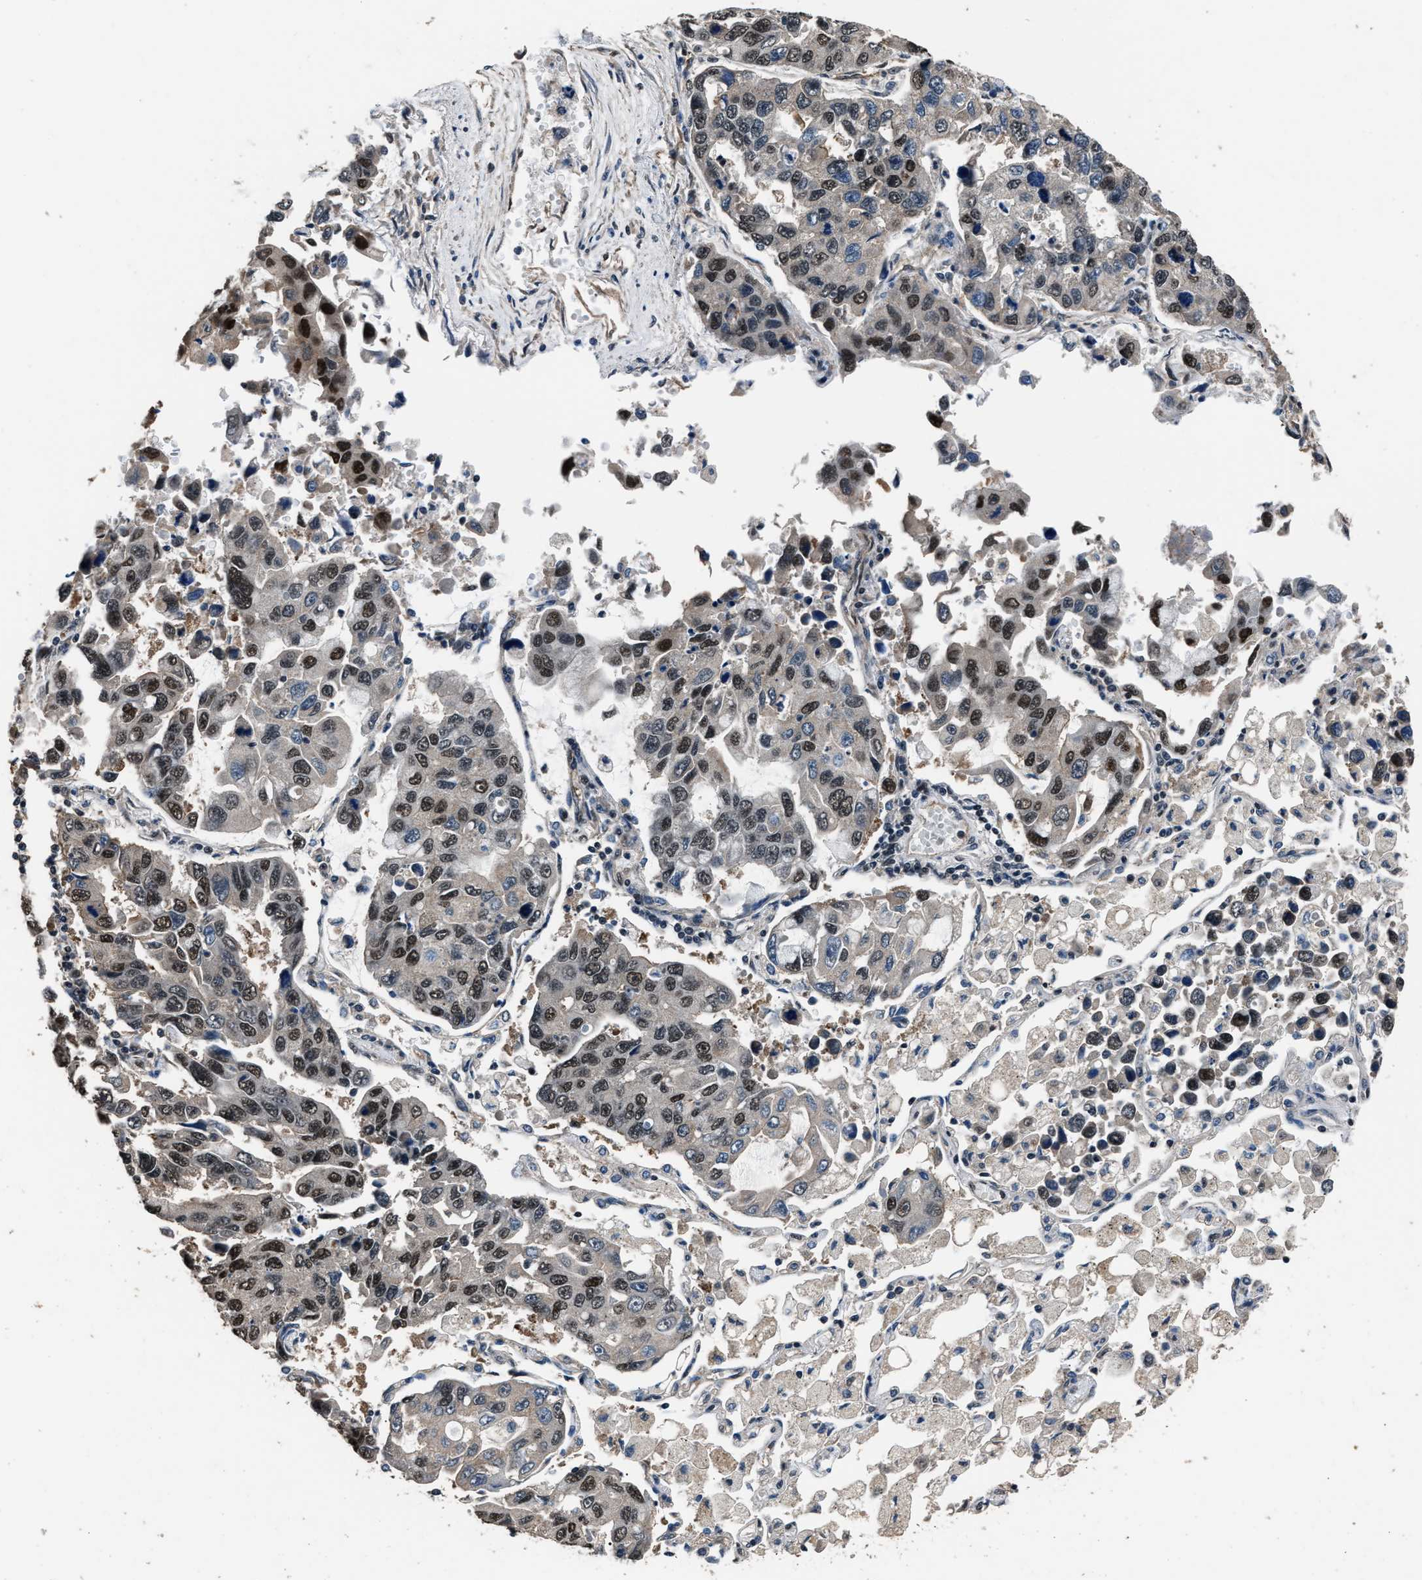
{"staining": {"intensity": "moderate", "quantity": ">75%", "location": "nuclear"}, "tissue": "lung cancer", "cell_type": "Tumor cells", "image_type": "cancer", "snomed": [{"axis": "morphology", "description": "Adenocarcinoma, NOS"}, {"axis": "topography", "description": "Lung"}], "caption": "Adenocarcinoma (lung) stained with a protein marker demonstrates moderate staining in tumor cells.", "gene": "DFFA", "patient": {"sex": "male", "age": 64}}